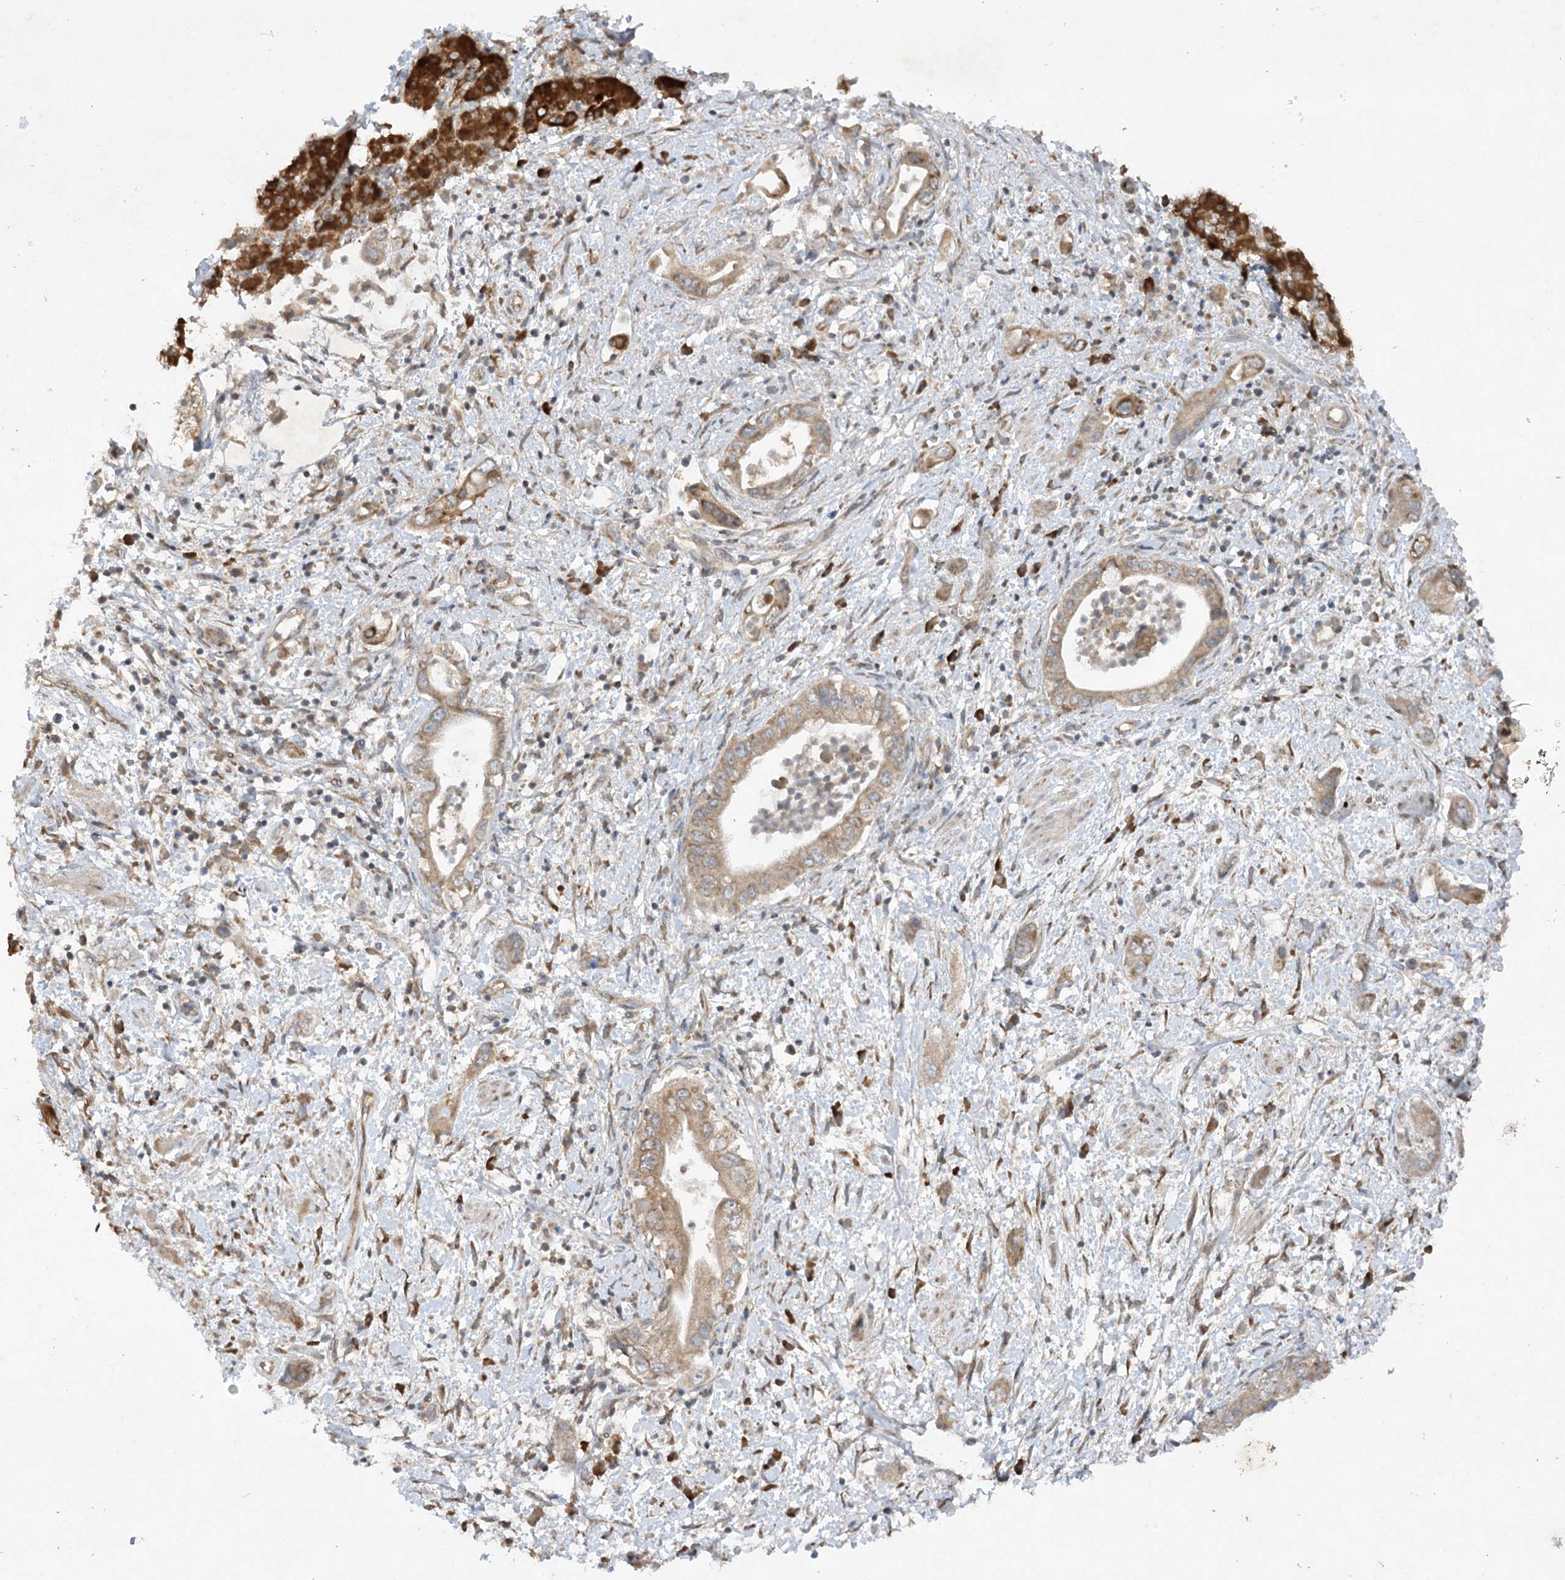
{"staining": {"intensity": "moderate", "quantity": ">75%", "location": "cytoplasmic/membranous"}, "tissue": "pancreatic cancer", "cell_type": "Tumor cells", "image_type": "cancer", "snomed": [{"axis": "morphology", "description": "Adenocarcinoma, NOS"}, {"axis": "topography", "description": "Pancreas"}], "caption": "Protein expression by IHC demonstrates moderate cytoplasmic/membranous positivity in approximately >75% of tumor cells in pancreatic adenocarcinoma.", "gene": "TRAF3IP1", "patient": {"sex": "female", "age": 73}}